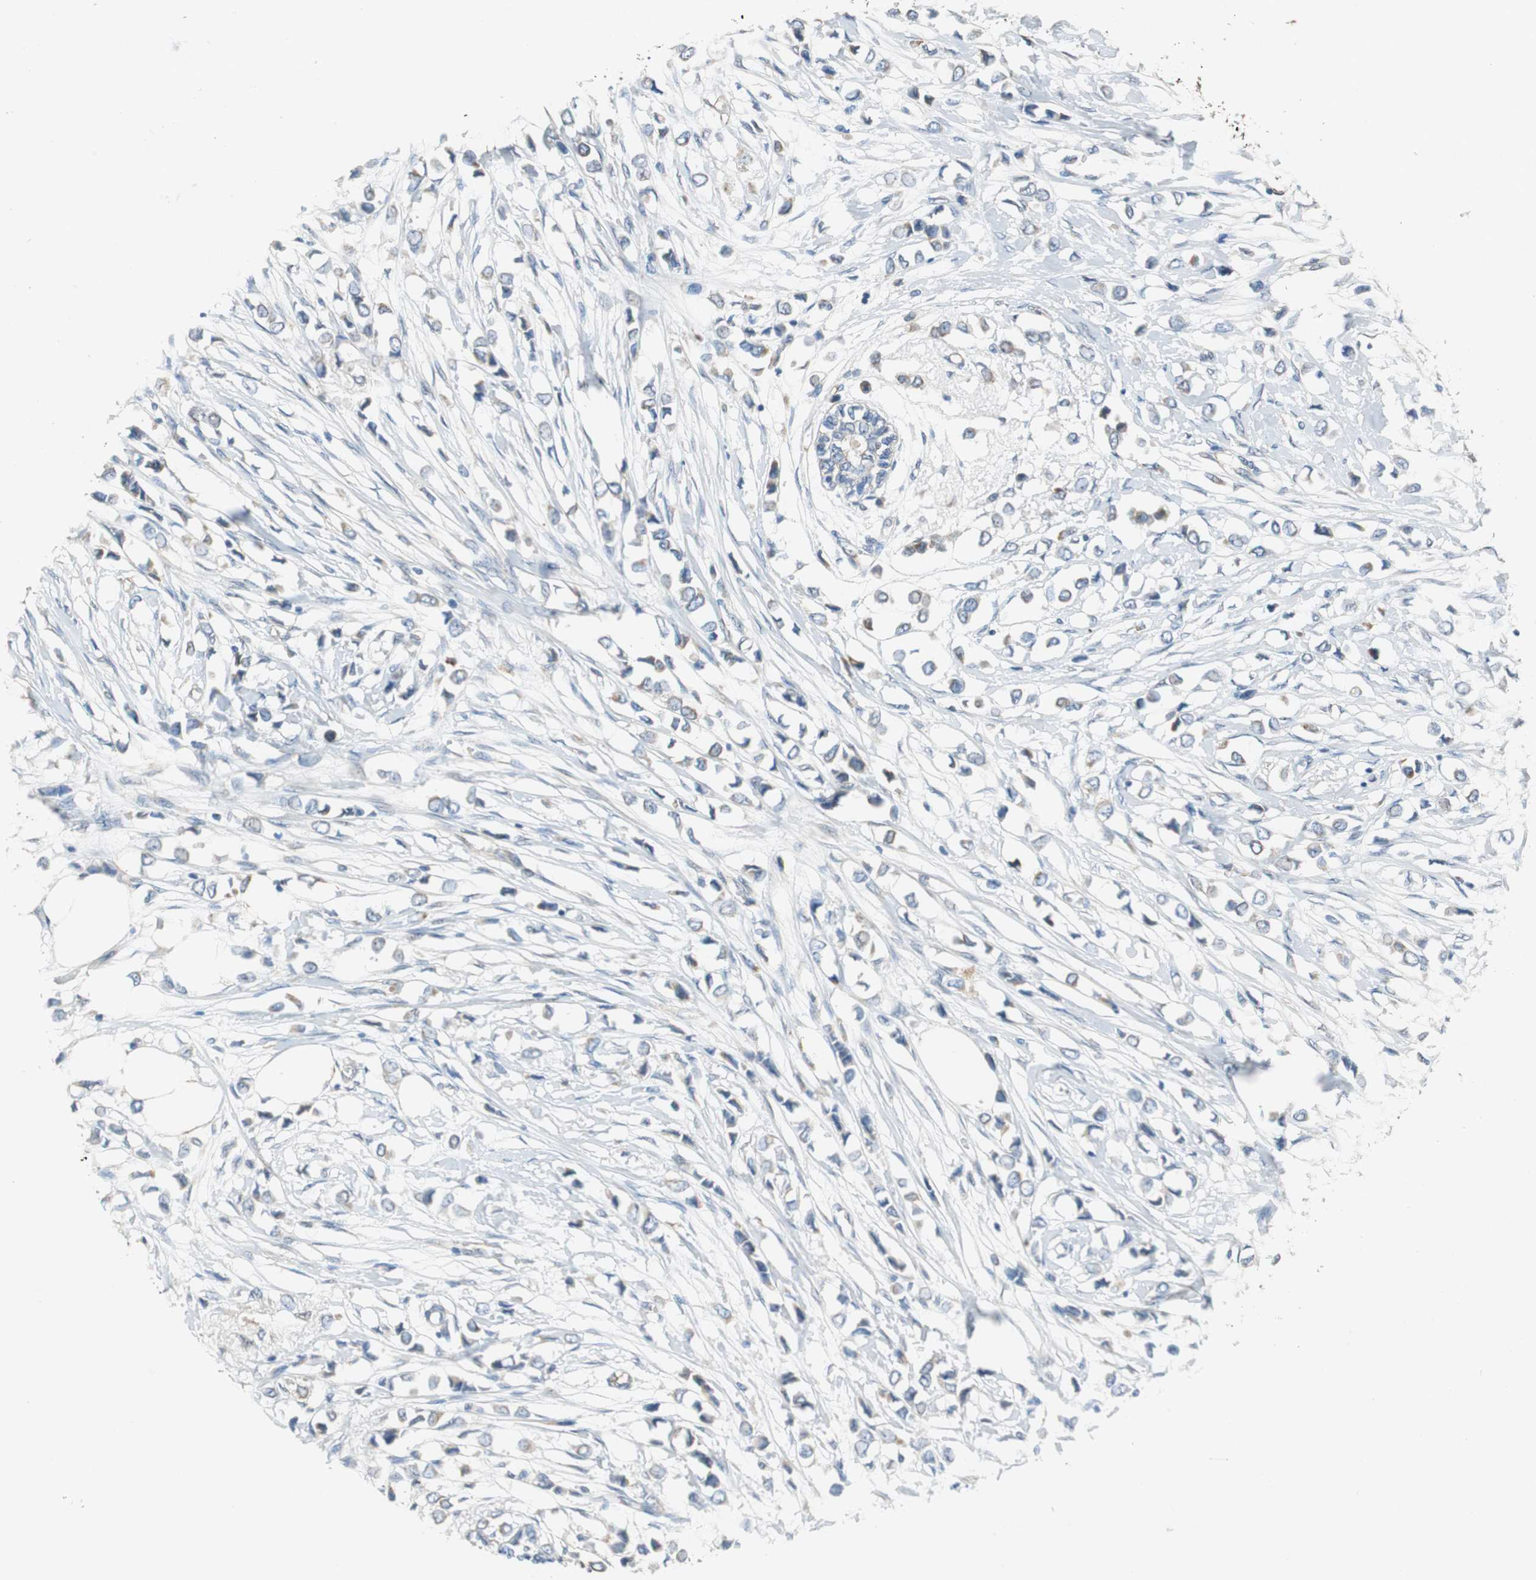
{"staining": {"intensity": "weak", "quantity": "<25%", "location": "cytoplasmic/membranous"}, "tissue": "breast cancer", "cell_type": "Tumor cells", "image_type": "cancer", "snomed": [{"axis": "morphology", "description": "Lobular carcinoma"}, {"axis": "topography", "description": "Breast"}], "caption": "Immunohistochemistry of lobular carcinoma (breast) reveals no expression in tumor cells.", "gene": "ALDH4A1", "patient": {"sex": "female", "age": 51}}